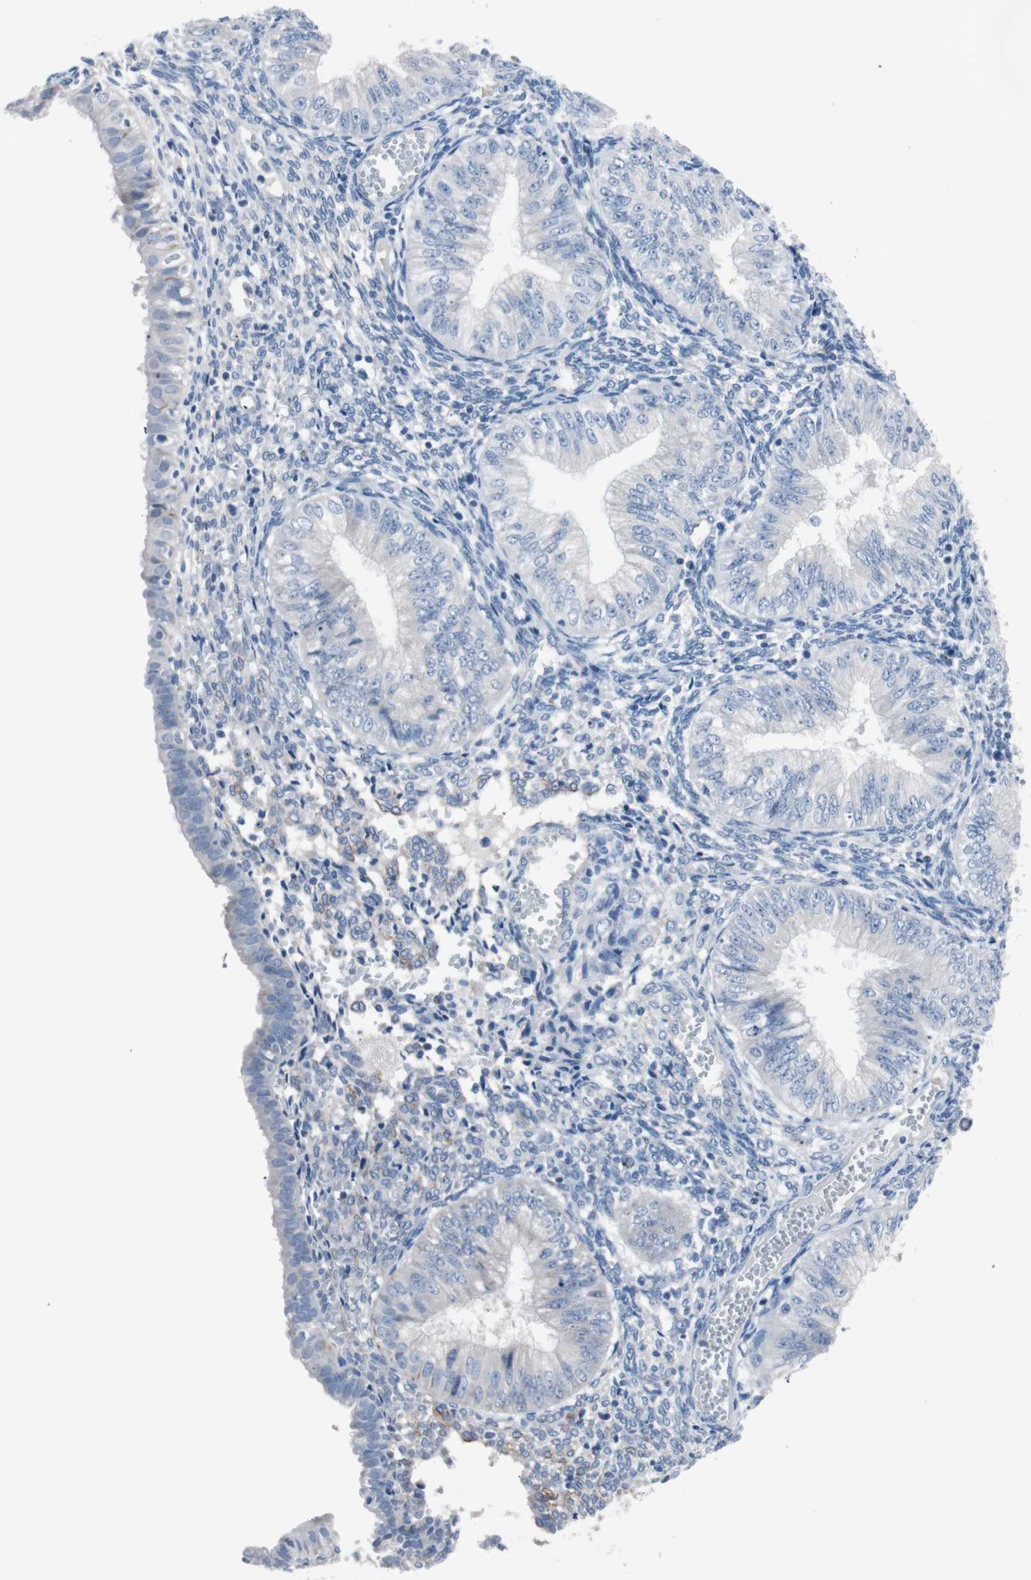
{"staining": {"intensity": "negative", "quantity": "none", "location": "none"}, "tissue": "endometrial cancer", "cell_type": "Tumor cells", "image_type": "cancer", "snomed": [{"axis": "morphology", "description": "Normal tissue, NOS"}, {"axis": "morphology", "description": "Adenocarcinoma, NOS"}, {"axis": "topography", "description": "Endometrium"}], "caption": "Immunohistochemistry (IHC) of endometrial cancer shows no staining in tumor cells. (DAB IHC visualized using brightfield microscopy, high magnification).", "gene": "ULBP1", "patient": {"sex": "female", "age": 53}}